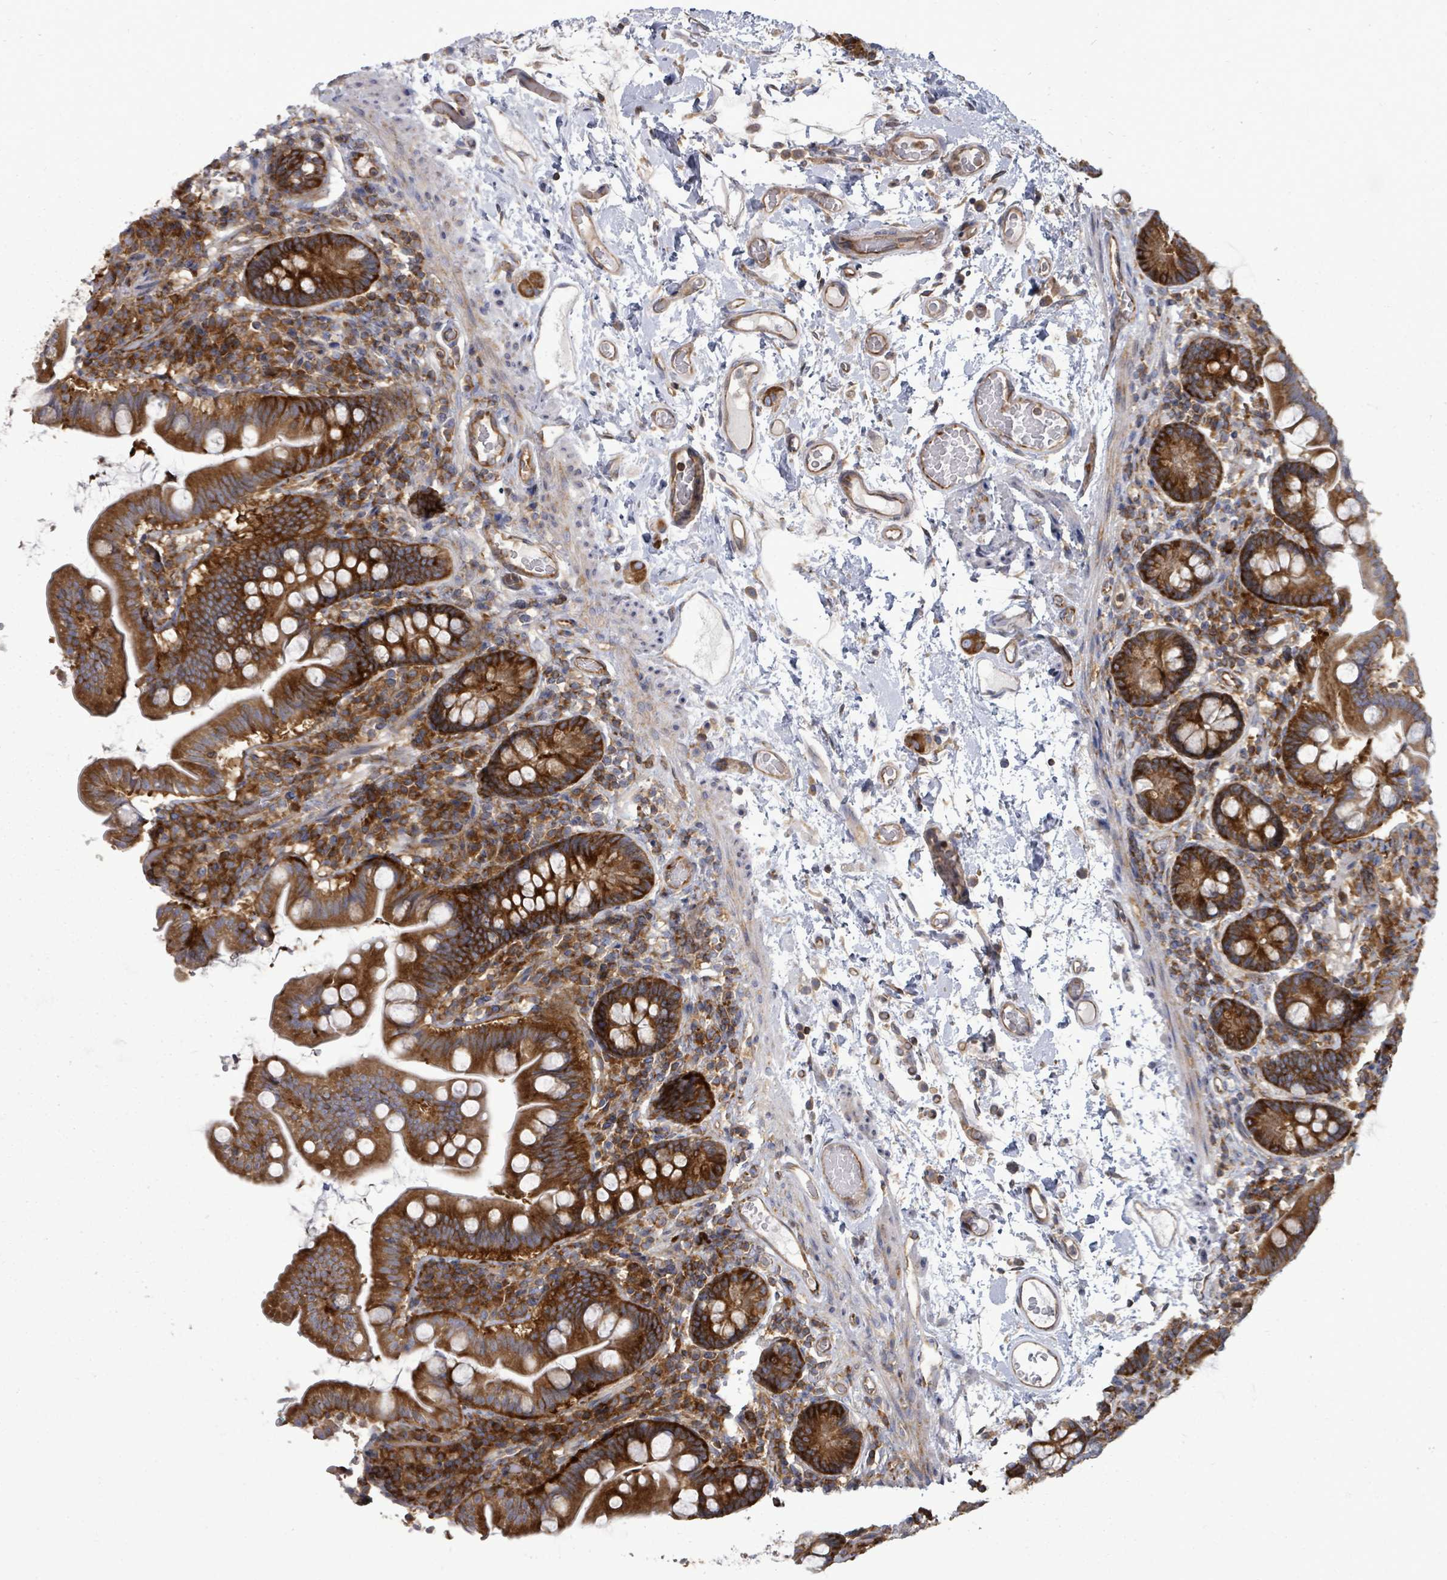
{"staining": {"intensity": "strong", "quantity": ">75%", "location": "cytoplasmic/membranous"}, "tissue": "small intestine", "cell_type": "Glandular cells", "image_type": "normal", "snomed": [{"axis": "morphology", "description": "Normal tissue, NOS"}, {"axis": "topography", "description": "Small intestine"}], "caption": "Glandular cells show high levels of strong cytoplasmic/membranous positivity in approximately >75% of cells in normal small intestine. (IHC, brightfield microscopy, high magnification).", "gene": "EIF3CL", "patient": {"sex": "female", "age": 64}}